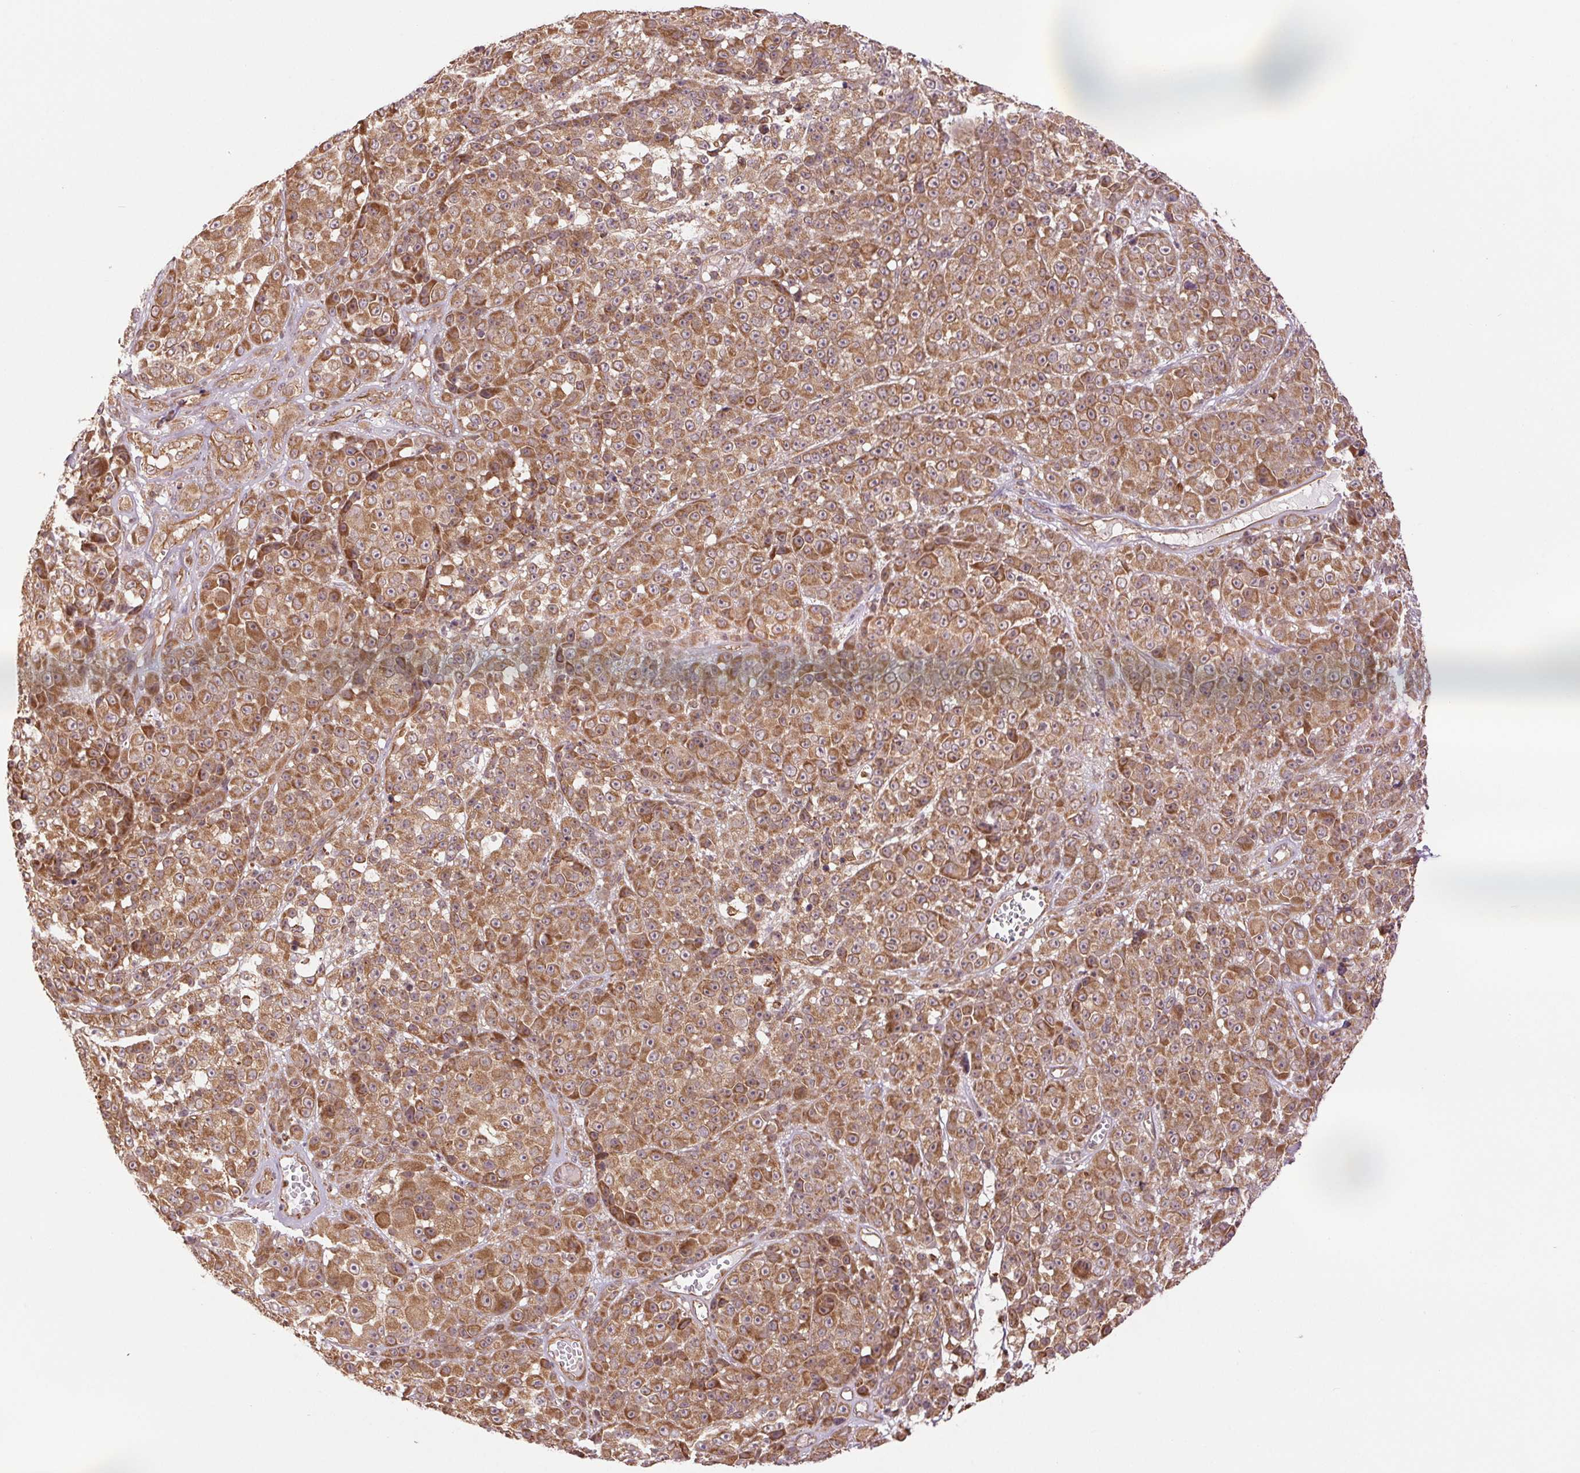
{"staining": {"intensity": "moderate", "quantity": ">75%", "location": "cytoplasmic/membranous"}, "tissue": "melanoma", "cell_type": "Tumor cells", "image_type": "cancer", "snomed": [{"axis": "morphology", "description": "Malignant melanoma, NOS"}, {"axis": "topography", "description": "Skin"}, {"axis": "topography", "description": "Skin of back"}], "caption": "This micrograph exhibits IHC staining of melanoma, with medium moderate cytoplasmic/membranous staining in approximately >75% of tumor cells.", "gene": "STARD7", "patient": {"sex": "male", "age": 91}}